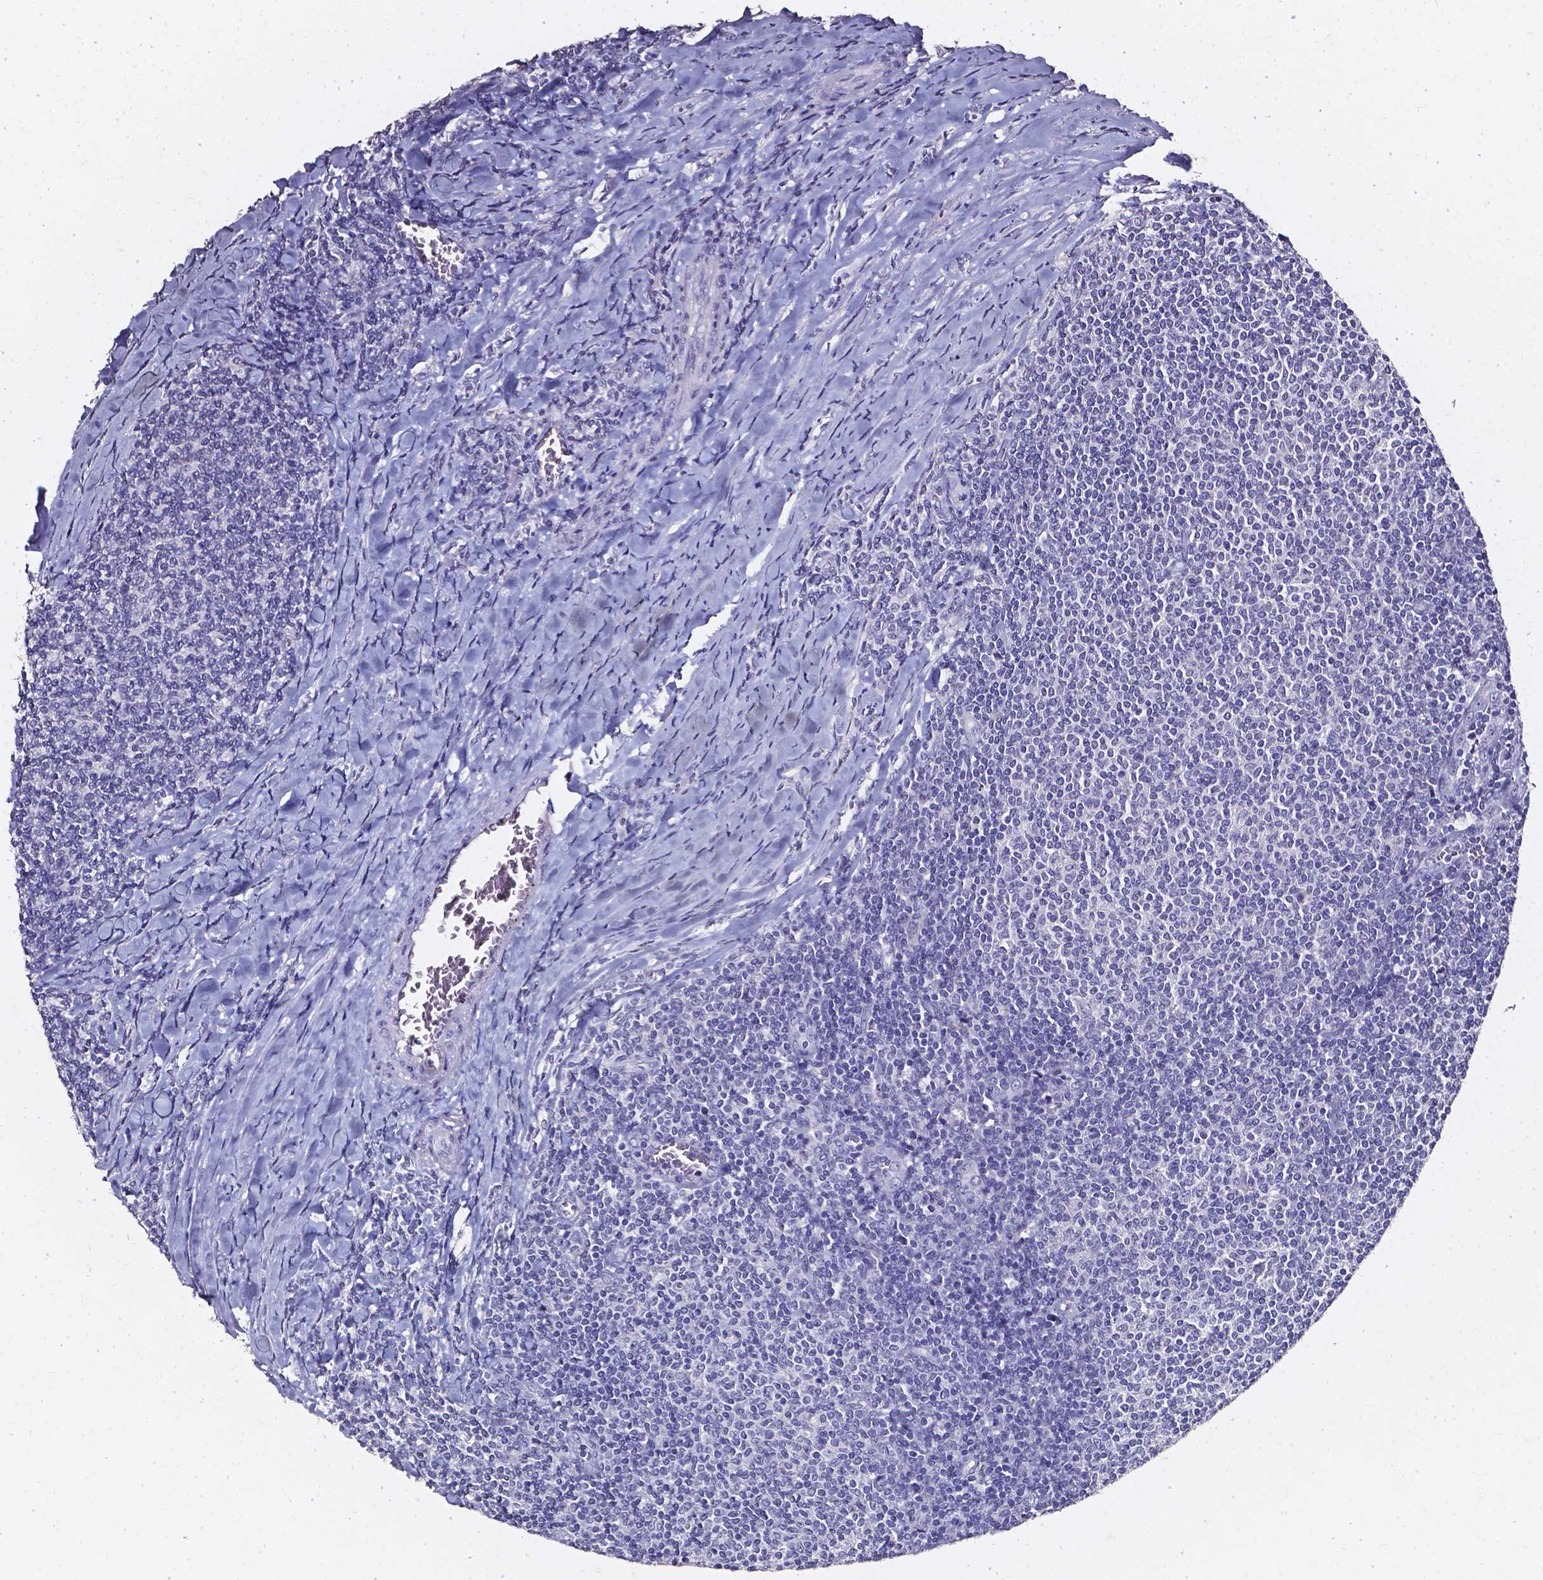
{"staining": {"intensity": "negative", "quantity": "none", "location": "none"}, "tissue": "lymphoma", "cell_type": "Tumor cells", "image_type": "cancer", "snomed": [{"axis": "morphology", "description": "Malignant lymphoma, non-Hodgkin's type, Low grade"}, {"axis": "topography", "description": "Lymph node"}], "caption": "The micrograph exhibits no significant positivity in tumor cells of low-grade malignant lymphoma, non-Hodgkin's type.", "gene": "AKR1B10", "patient": {"sex": "male", "age": 52}}